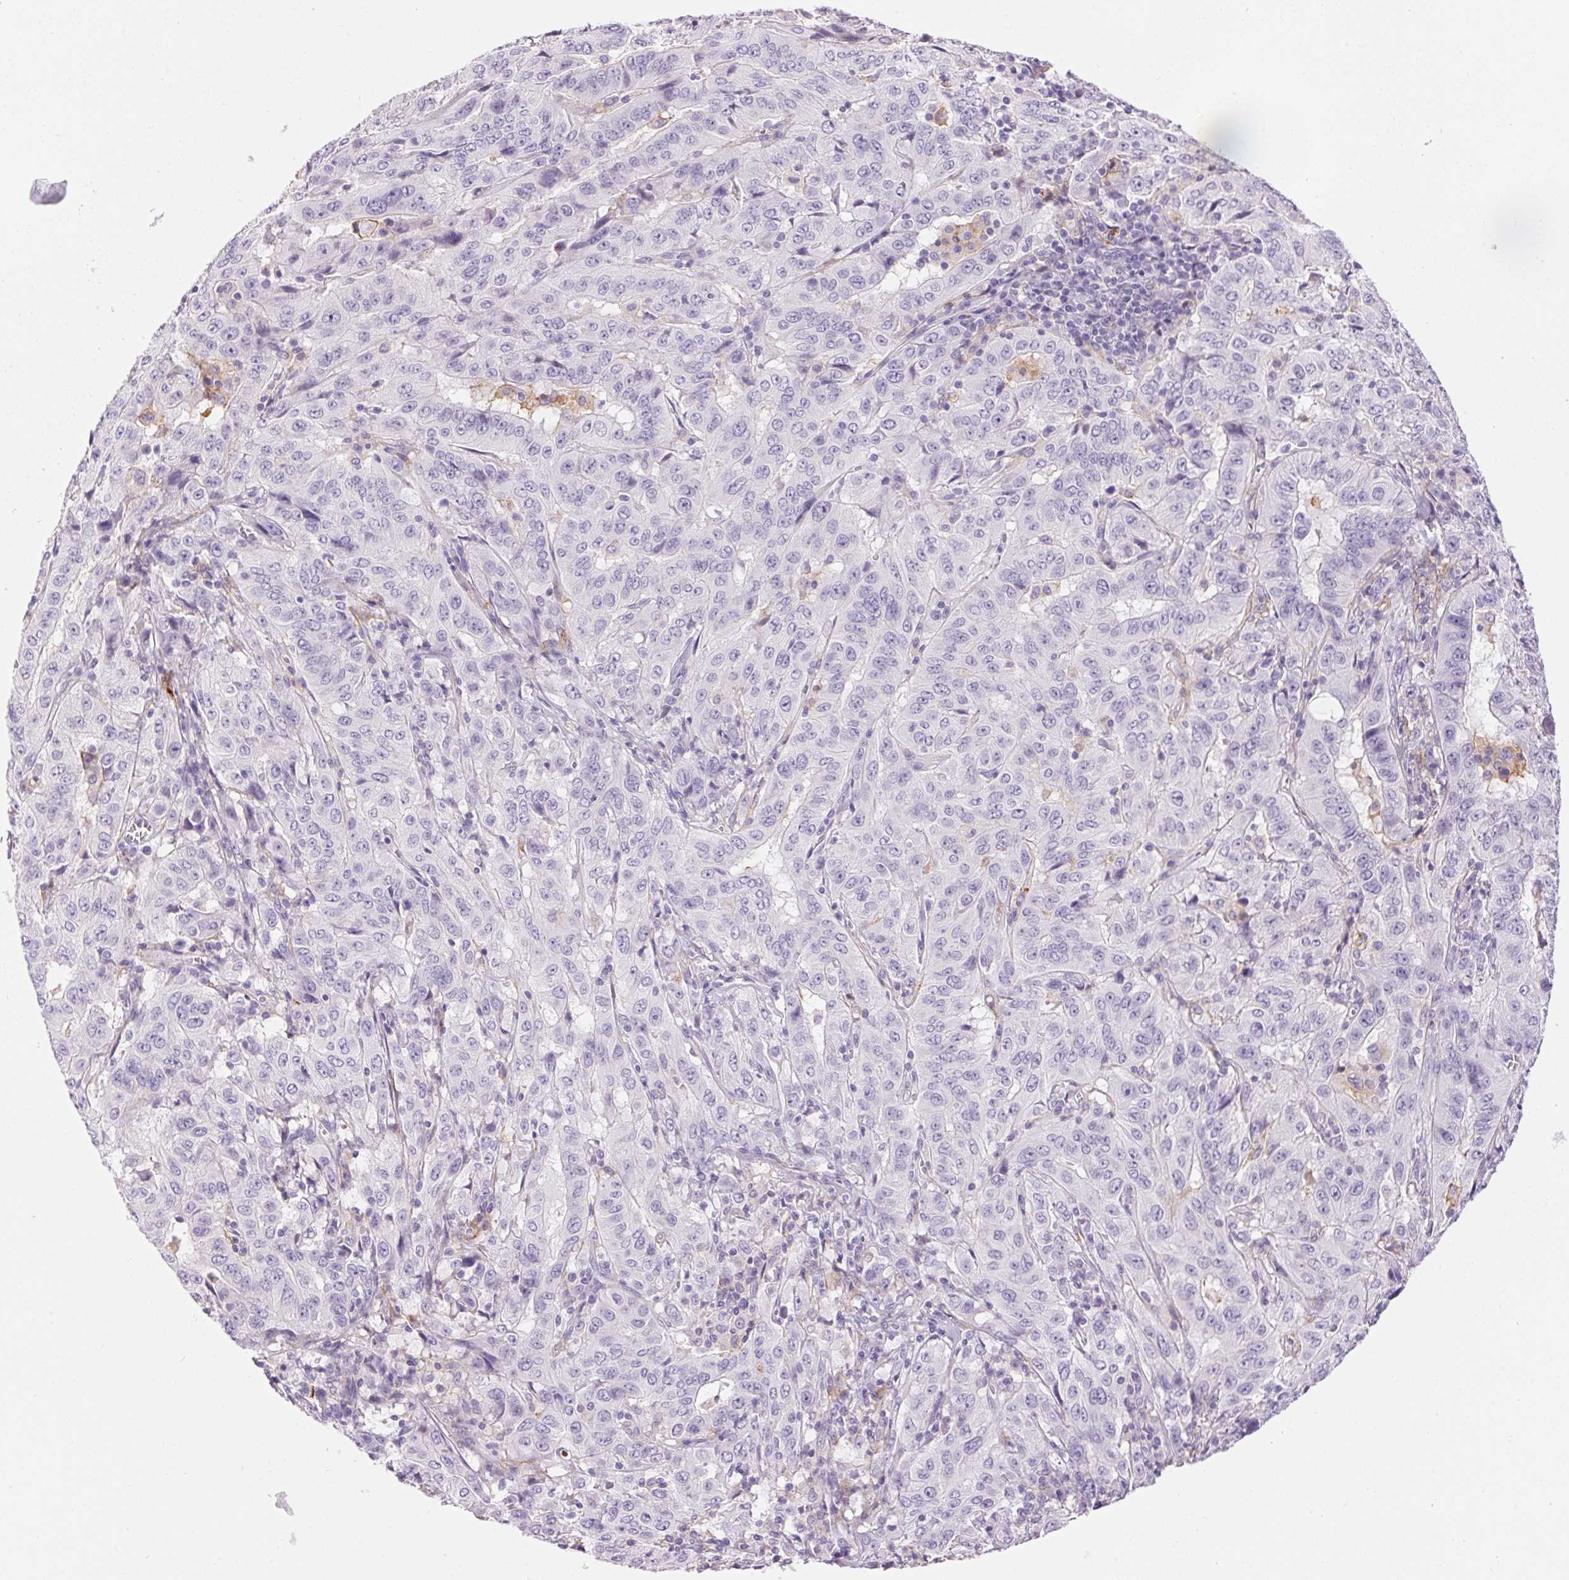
{"staining": {"intensity": "negative", "quantity": "none", "location": "none"}, "tissue": "pancreatic cancer", "cell_type": "Tumor cells", "image_type": "cancer", "snomed": [{"axis": "morphology", "description": "Adenocarcinoma, NOS"}, {"axis": "topography", "description": "Pancreas"}], "caption": "Pancreatic cancer (adenocarcinoma) was stained to show a protein in brown. There is no significant staining in tumor cells.", "gene": "PNLIPRP3", "patient": {"sex": "male", "age": 63}}